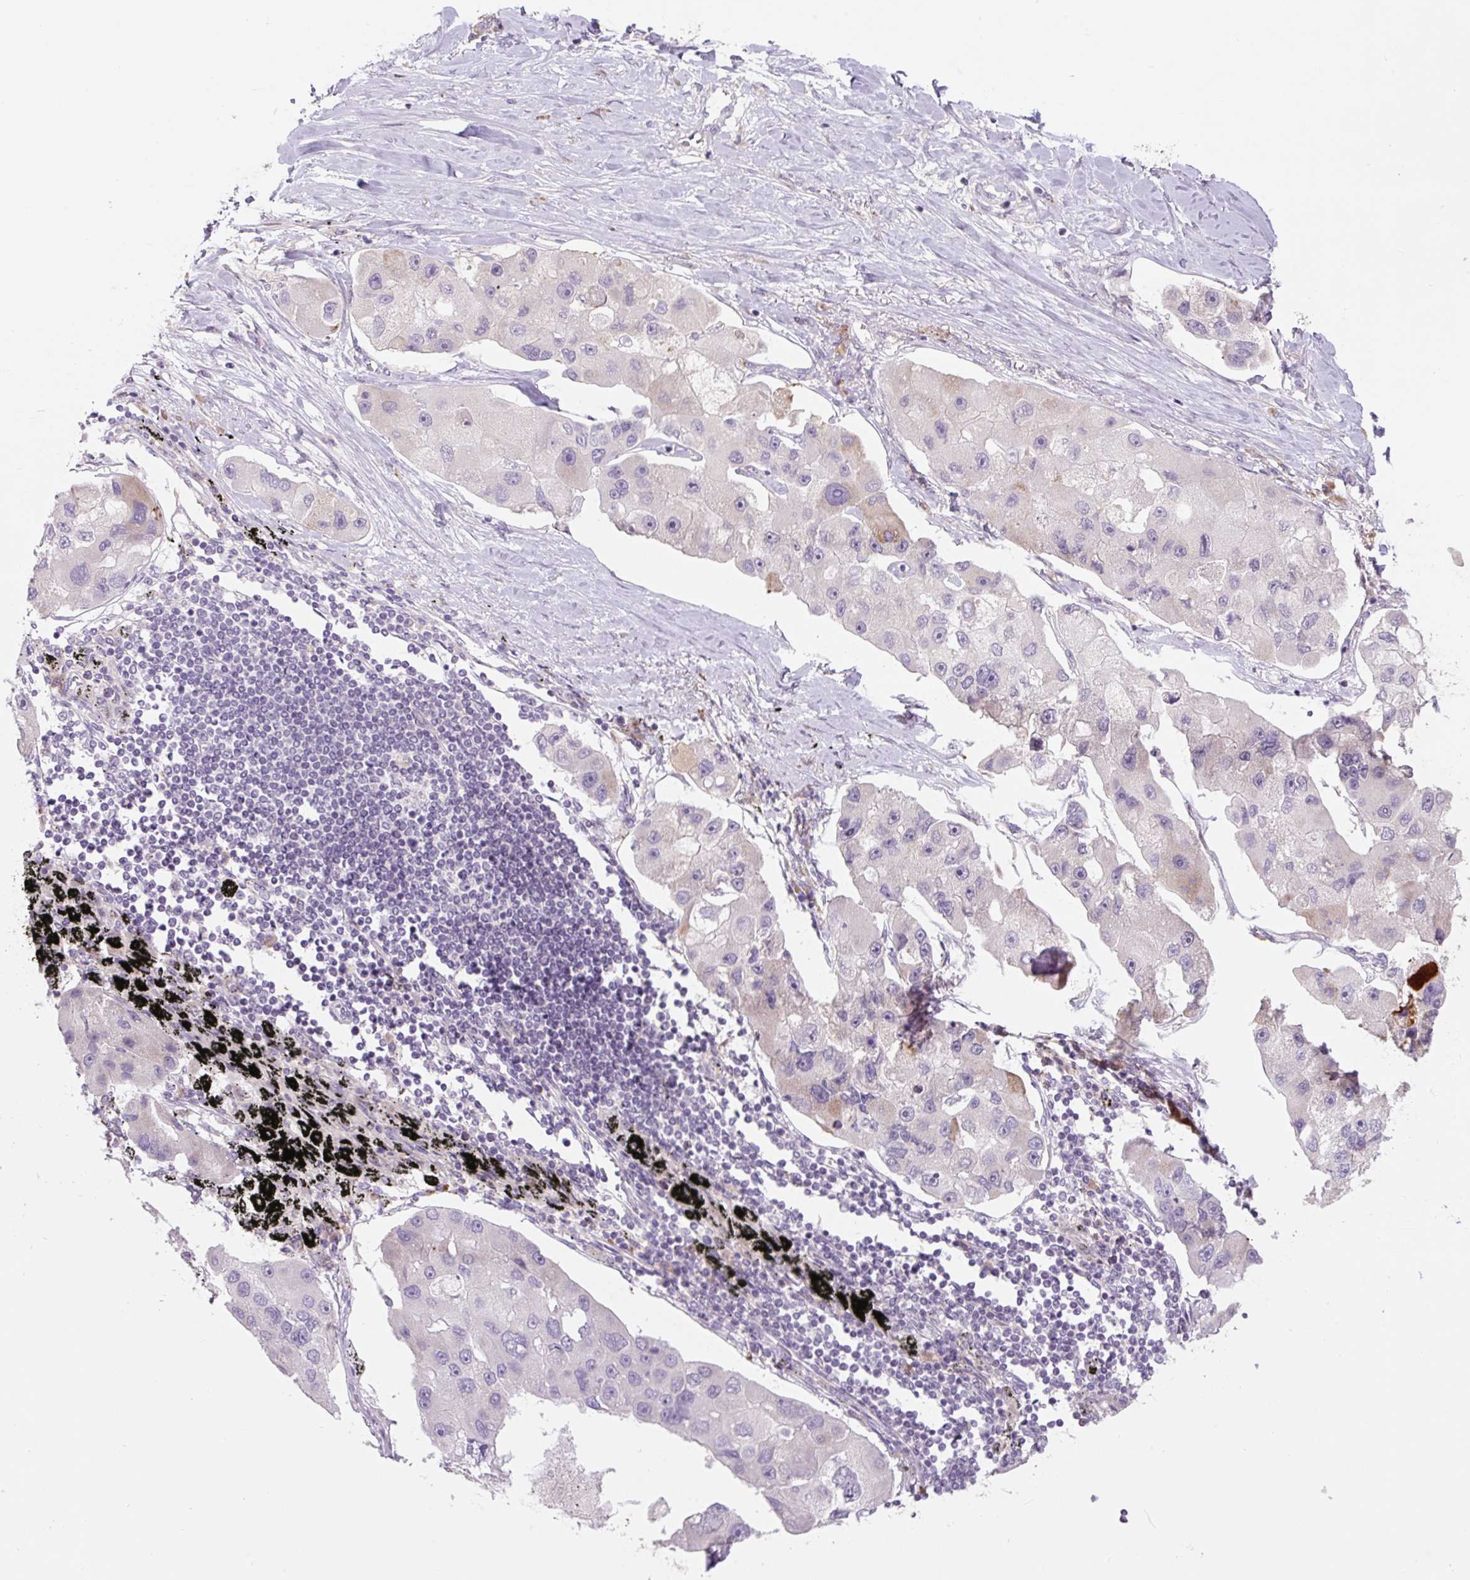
{"staining": {"intensity": "weak", "quantity": "<25%", "location": "cytoplasmic/membranous"}, "tissue": "lung cancer", "cell_type": "Tumor cells", "image_type": "cancer", "snomed": [{"axis": "morphology", "description": "Adenocarcinoma, NOS"}, {"axis": "topography", "description": "Lung"}], "caption": "Tumor cells are negative for protein expression in human lung cancer.", "gene": "TMEM100", "patient": {"sex": "female", "age": 54}}